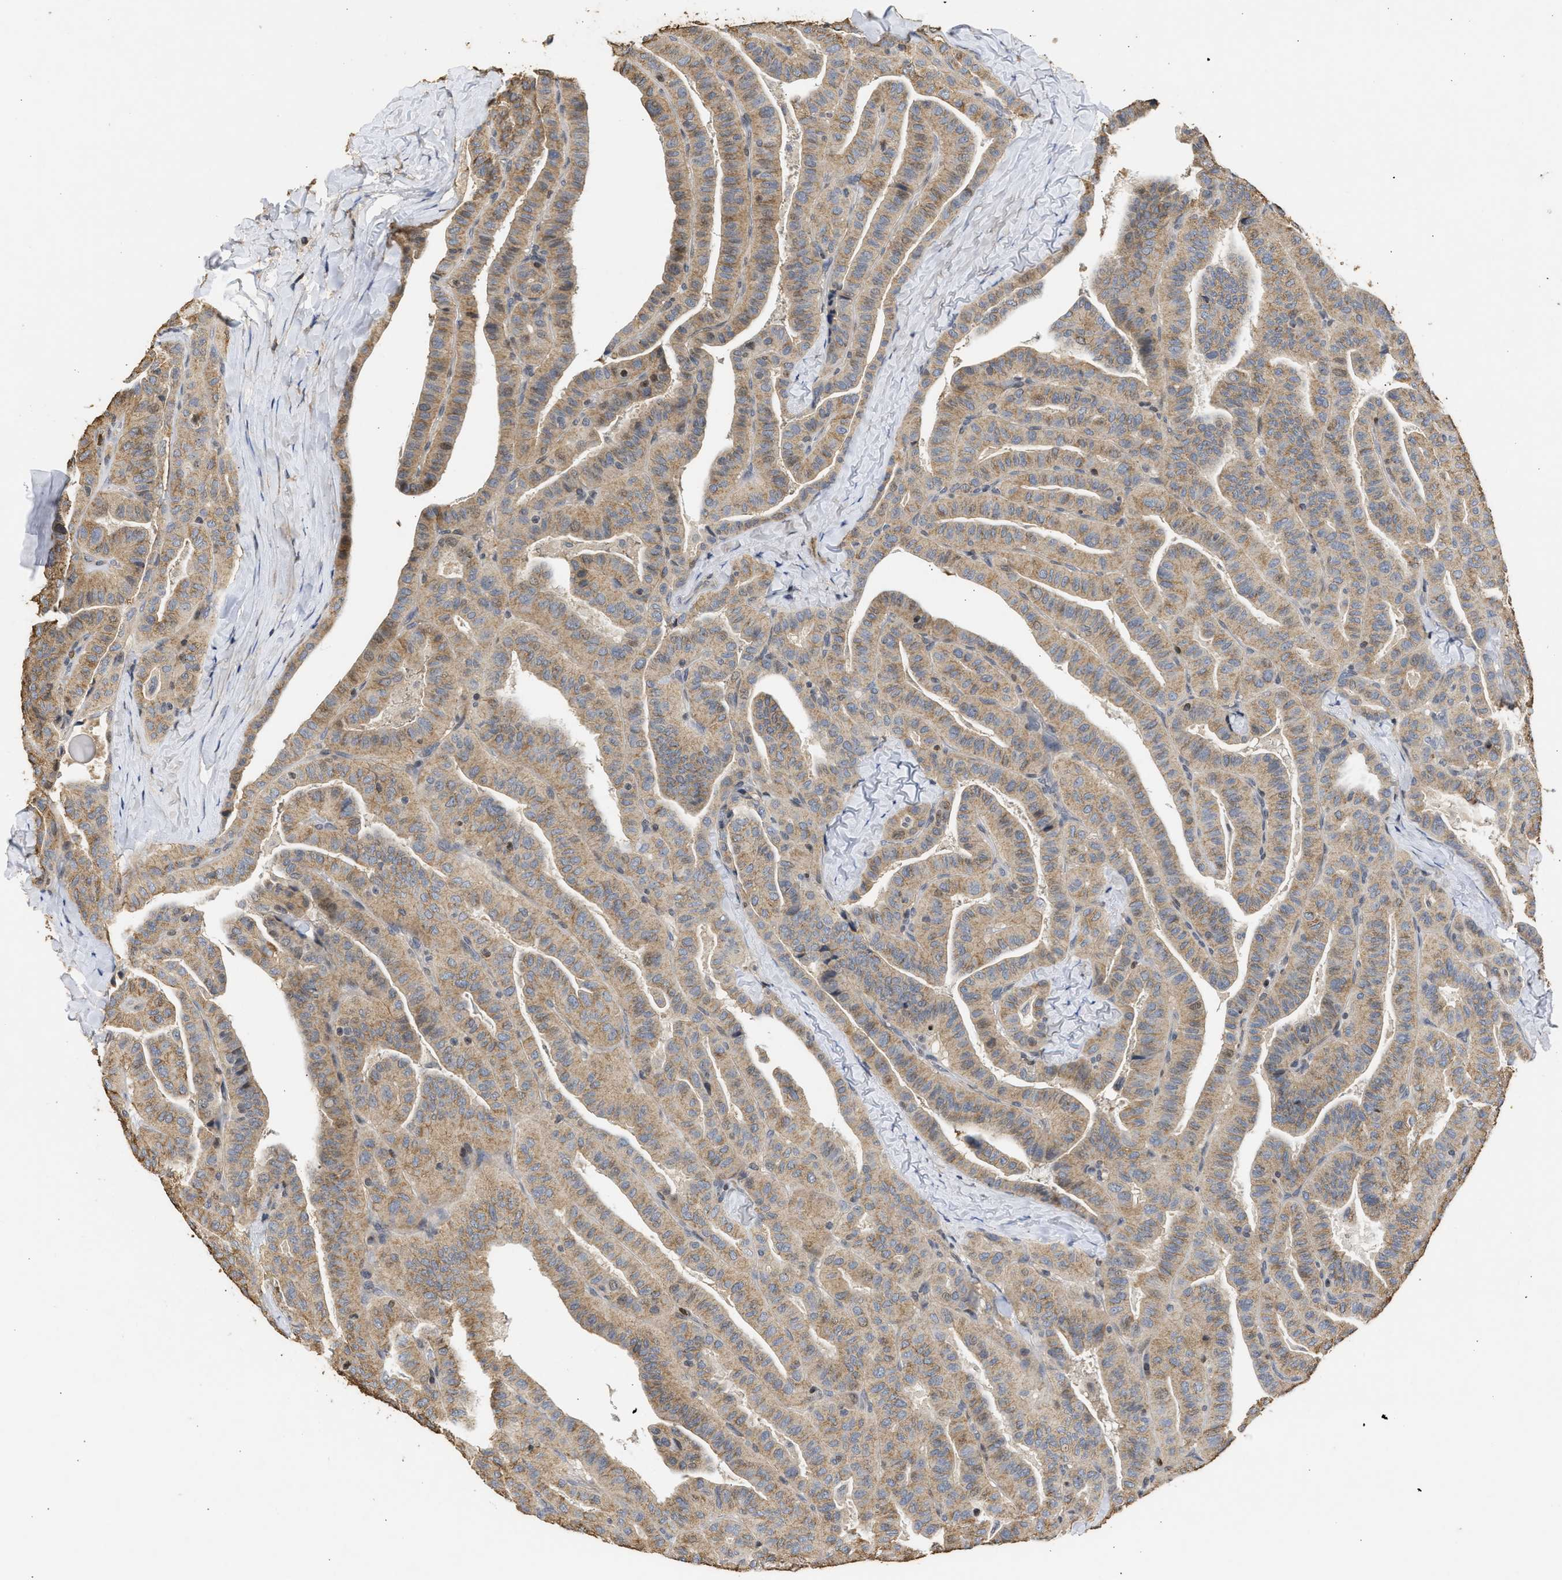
{"staining": {"intensity": "weak", "quantity": ">75%", "location": "cytoplasmic/membranous"}, "tissue": "thyroid cancer", "cell_type": "Tumor cells", "image_type": "cancer", "snomed": [{"axis": "morphology", "description": "Papillary adenocarcinoma, NOS"}, {"axis": "topography", "description": "Thyroid gland"}], "caption": "A high-resolution micrograph shows immunohistochemistry staining of thyroid papillary adenocarcinoma, which demonstrates weak cytoplasmic/membranous positivity in about >75% of tumor cells.", "gene": "ENSG00000142539", "patient": {"sex": "male", "age": 77}}